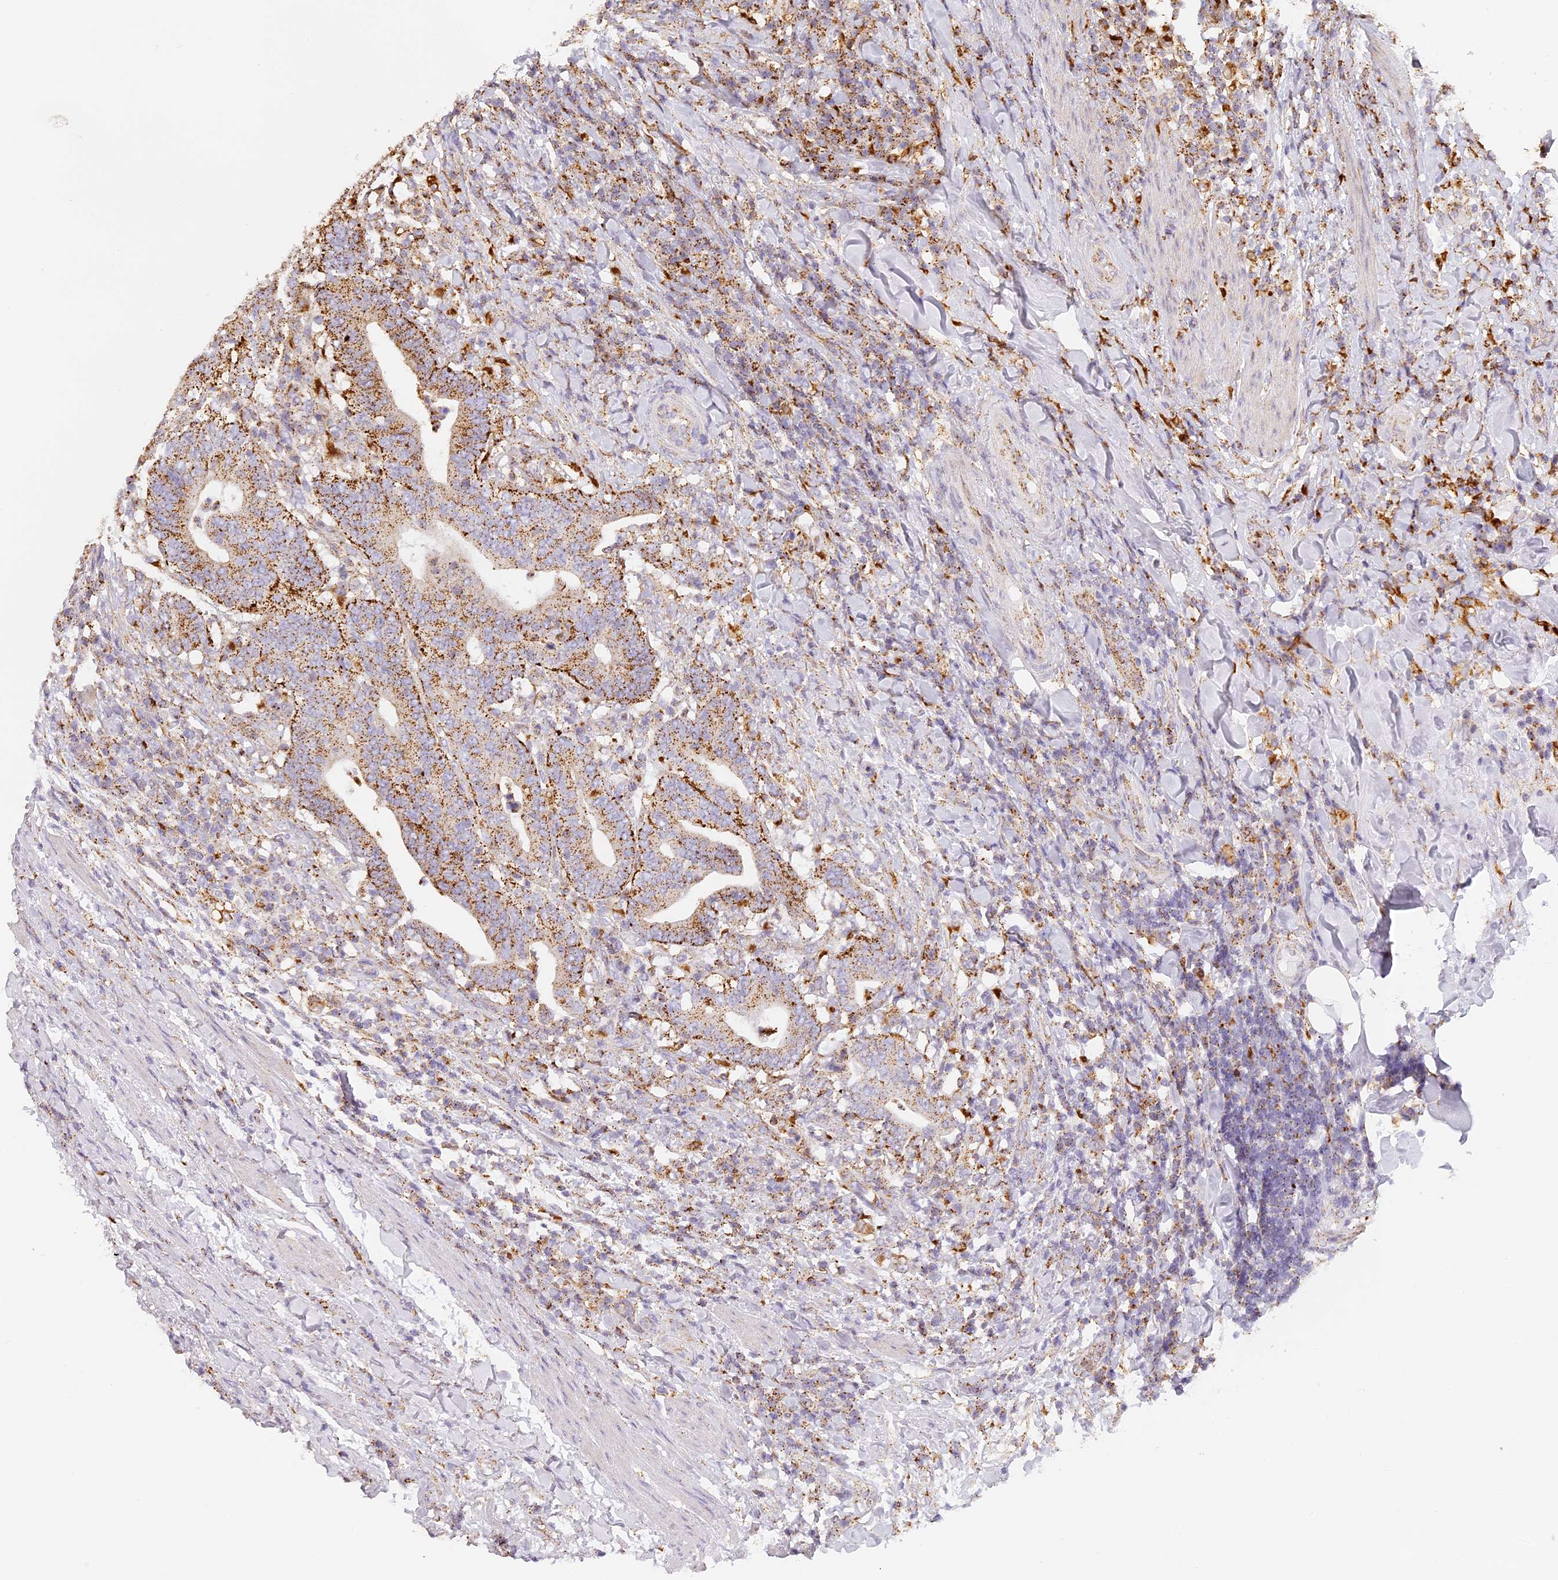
{"staining": {"intensity": "strong", "quantity": ">75%", "location": "cytoplasmic/membranous"}, "tissue": "colorectal cancer", "cell_type": "Tumor cells", "image_type": "cancer", "snomed": [{"axis": "morphology", "description": "Adenocarcinoma, NOS"}, {"axis": "topography", "description": "Colon"}], "caption": "Tumor cells exhibit high levels of strong cytoplasmic/membranous expression in about >75% of cells in human colorectal cancer (adenocarcinoma). The protein is shown in brown color, while the nuclei are stained blue.", "gene": "LAMP2", "patient": {"sex": "female", "age": 66}}